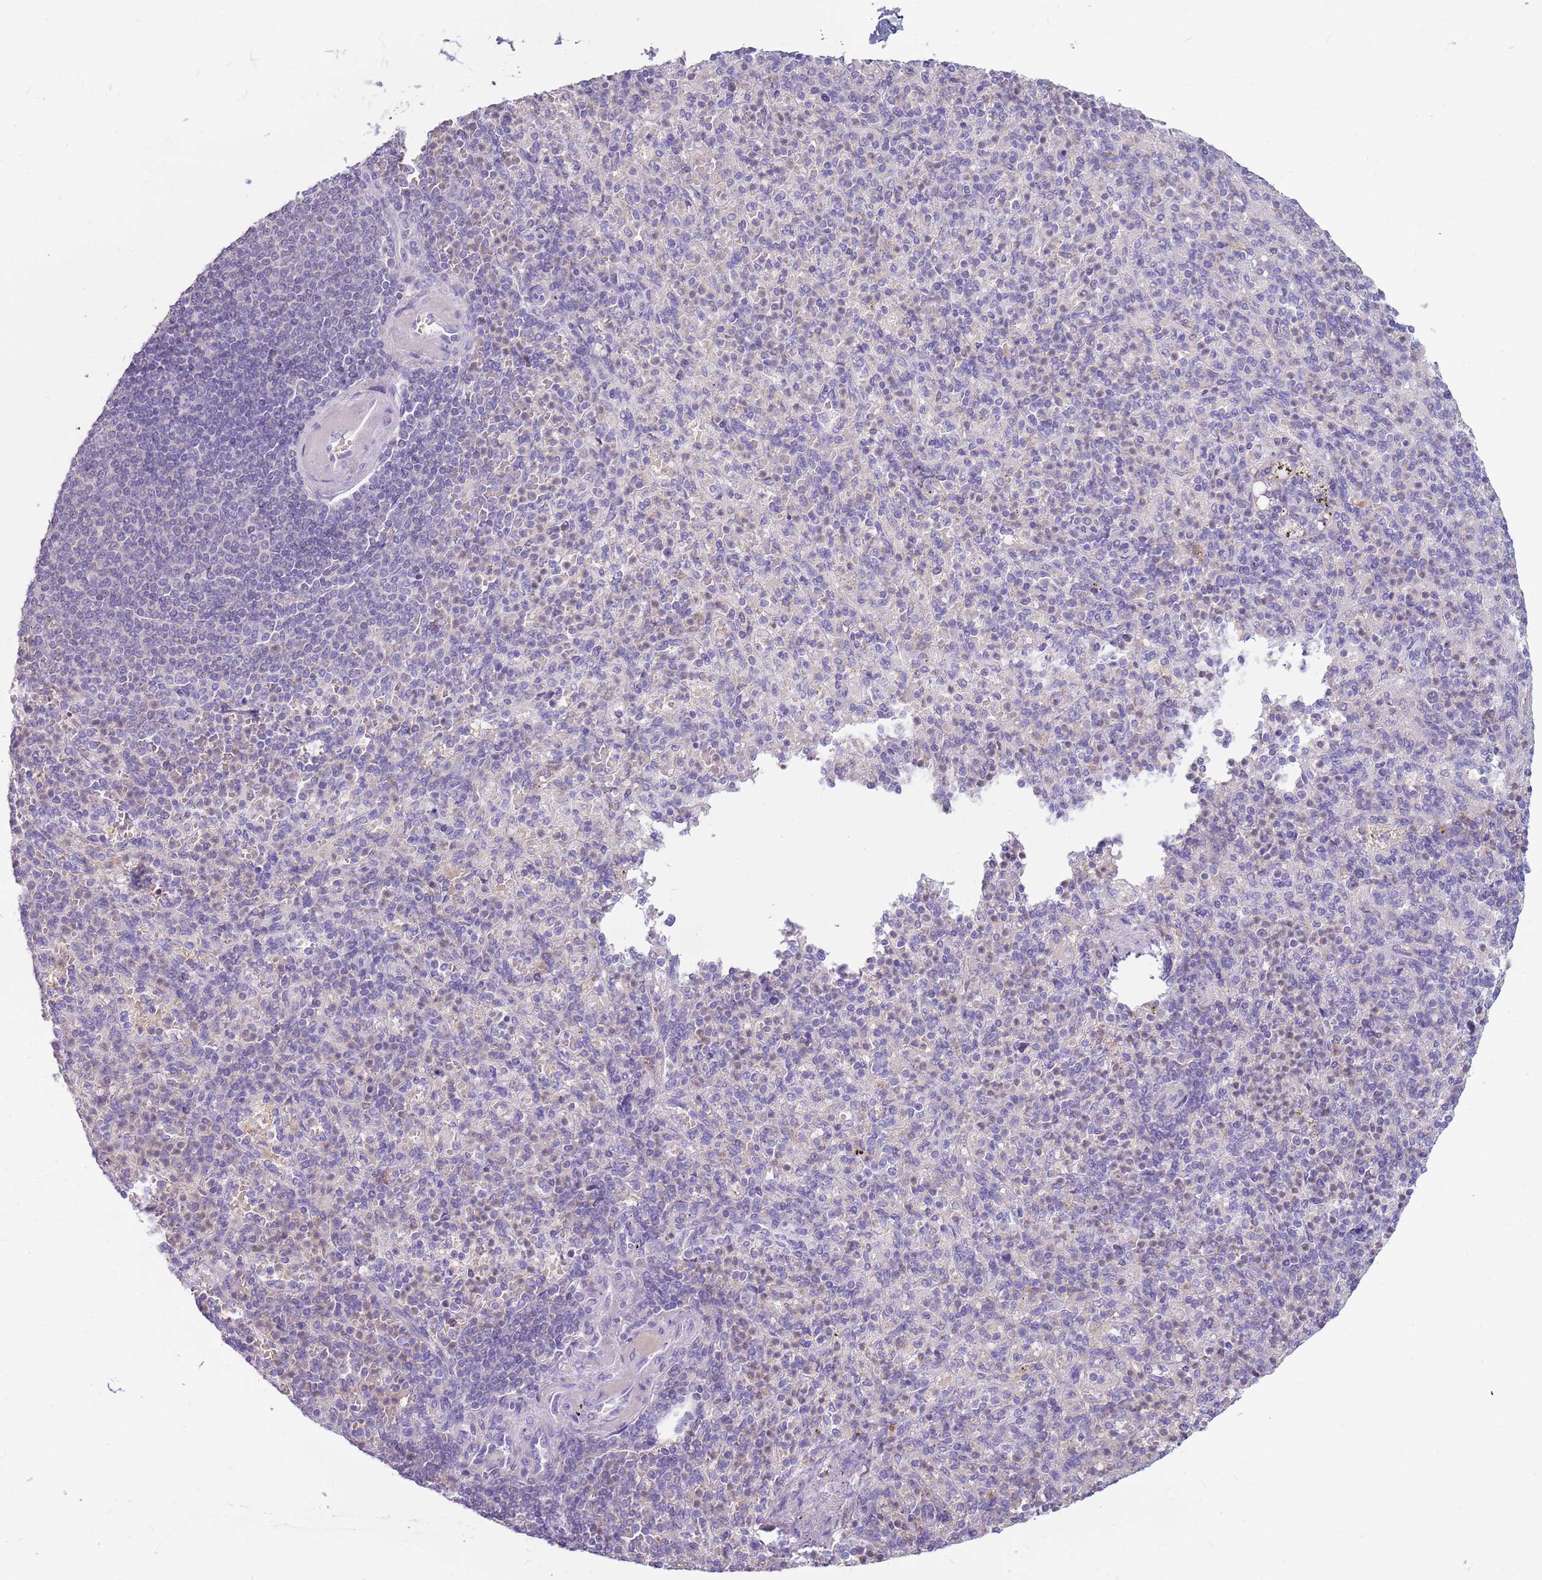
{"staining": {"intensity": "negative", "quantity": "none", "location": "none"}, "tissue": "spleen", "cell_type": "Cells in red pulp", "image_type": "normal", "snomed": [{"axis": "morphology", "description": "Normal tissue, NOS"}, {"axis": "topography", "description": "Spleen"}], "caption": "Immunohistochemistry image of benign spleen: spleen stained with DAB shows no significant protein expression in cells in red pulp. (Stains: DAB (3,3'-diaminobenzidine) immunohistochemistry with hematoxylin counter stain, Microscopy: brightfield microscopy at high magnification).", "gene": "ARHGAP5", "patient": {"sex": "female", "age": 74}}